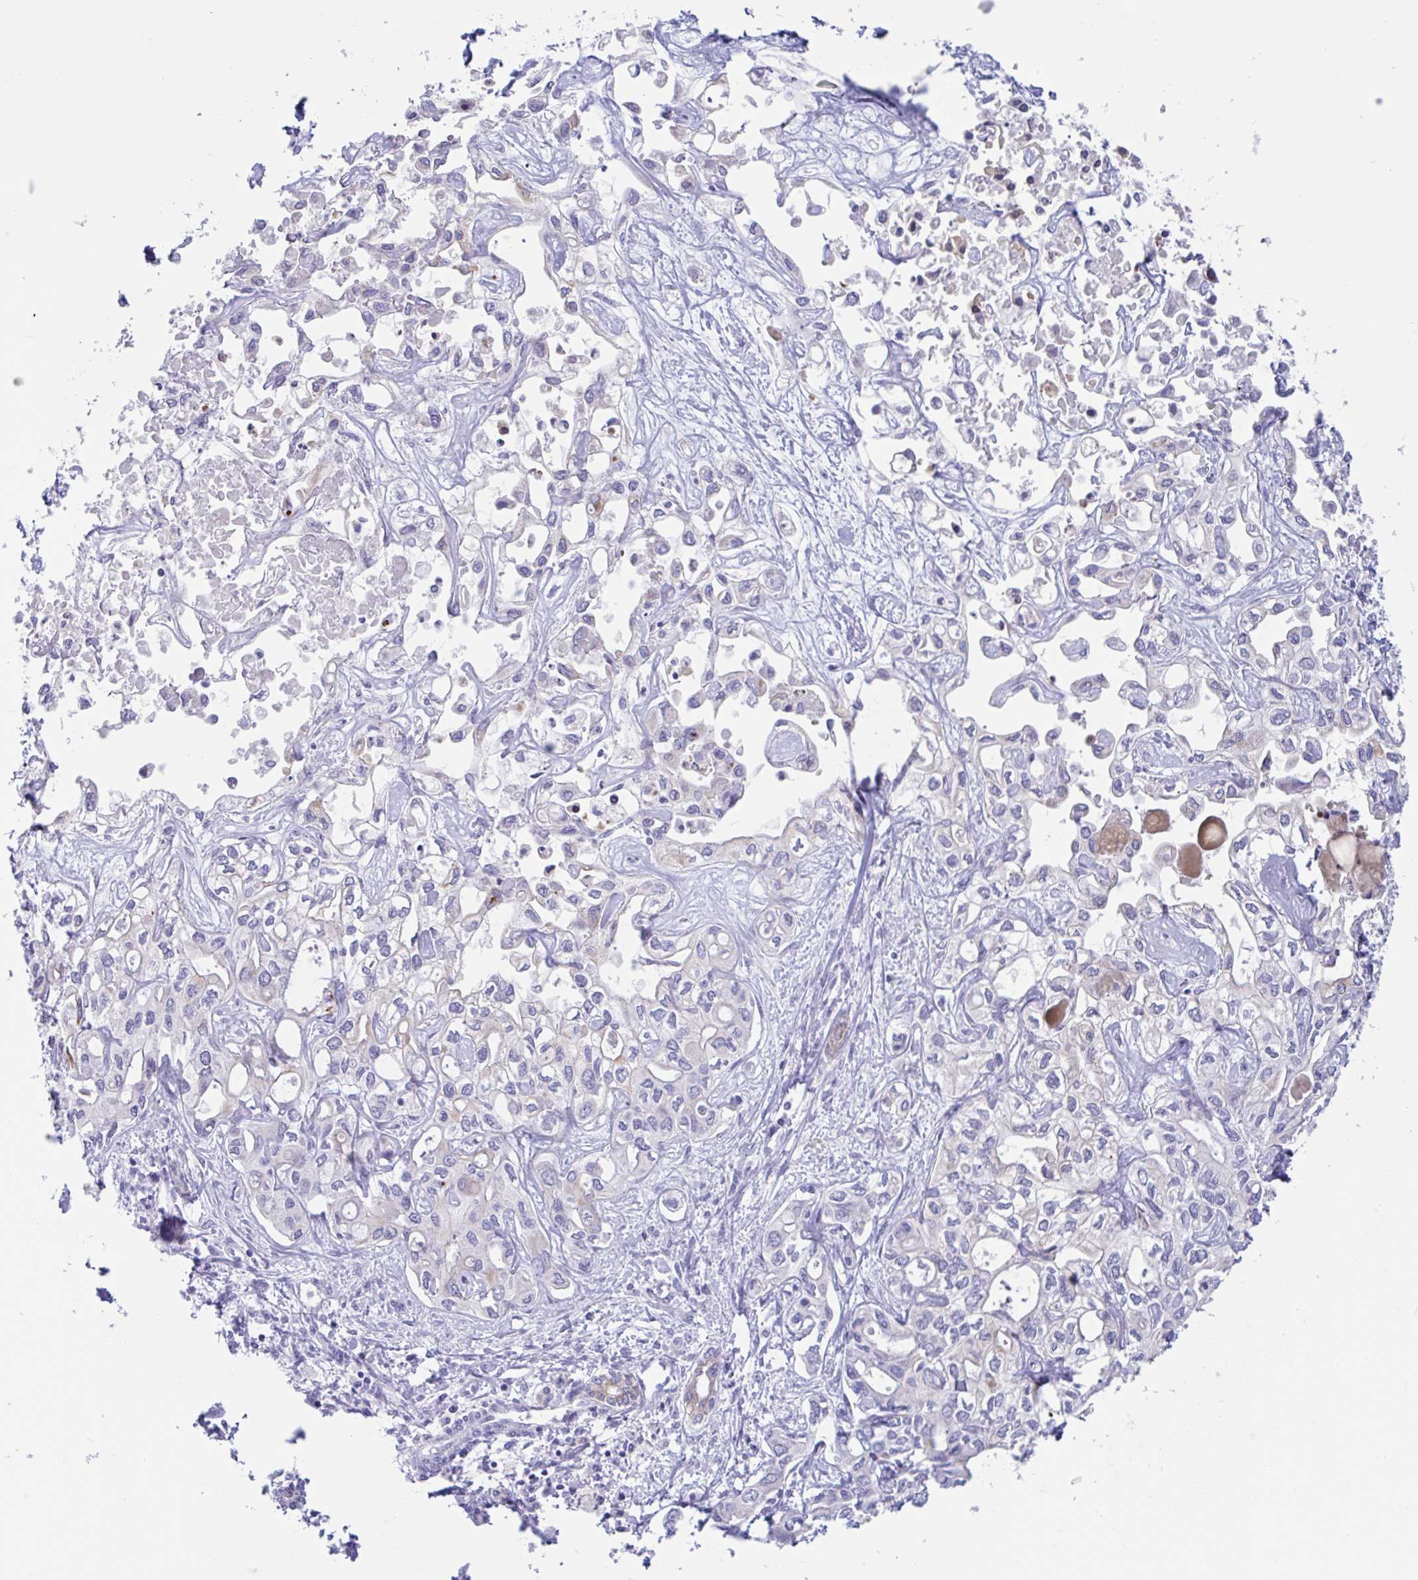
{"staining": {"intensity": "negative", "quantity": "none", "location": "none"}, "tissue": "liver cancer", "cell_type": "Tumor cells", "image_type": "cancer", "snomed": [{"axis": "morphology", "description": "Cholangiocarcinoma"}, {"axis": "topography", "description": "Liver"}], "caption": "The image shows no significant expression in tumor cells of liver cholangiocarcinoma.", "gene": "OR6N2", "patient": {"sex": "female", "age": 64}}